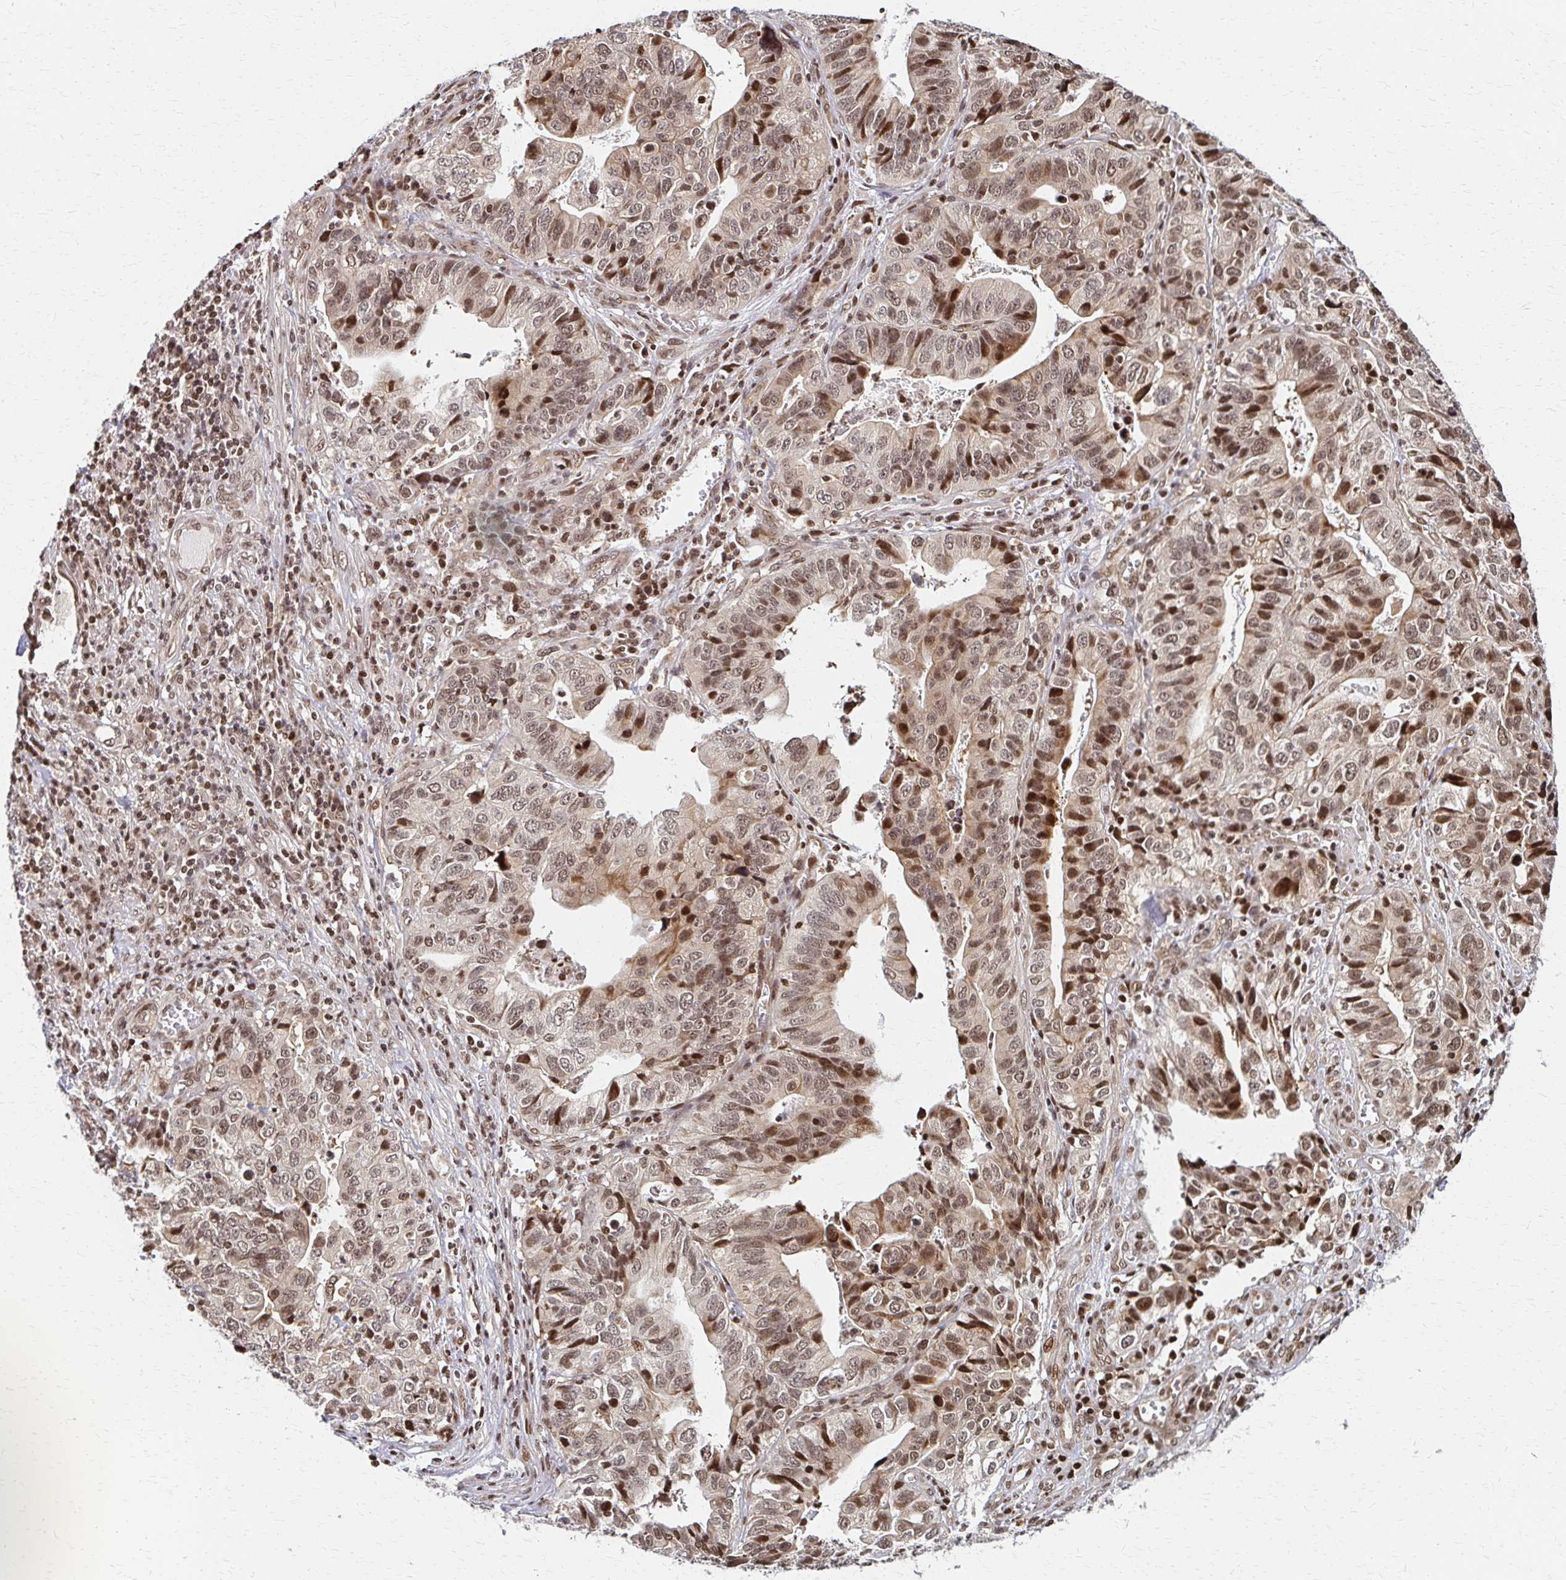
{"staining": {"intensity": "moderate", "quantity": "25%-75%", "location": "nuclear"}, "tissue": "stomach cancer", "cell_type": "Tumor cells", "image_type": "cancer", "snomed": [{"axis": "morphology", "description": "Adenocarcinoma, NOS"}, {"axis": "topography", "description": "Stomach, upper"}], "caption": "A micrograph of human stomach cancer (adenocarcinoma) stained for a protein exhibits moderate nuclear brown staining in tumor cells. The staining is performed using DAB brown chromogen to label protein expression. The nuclei are counter-stained blue using hematoxylin.", "gene": "PSMD7", "patient": {"sex": "female", "age": 67}}